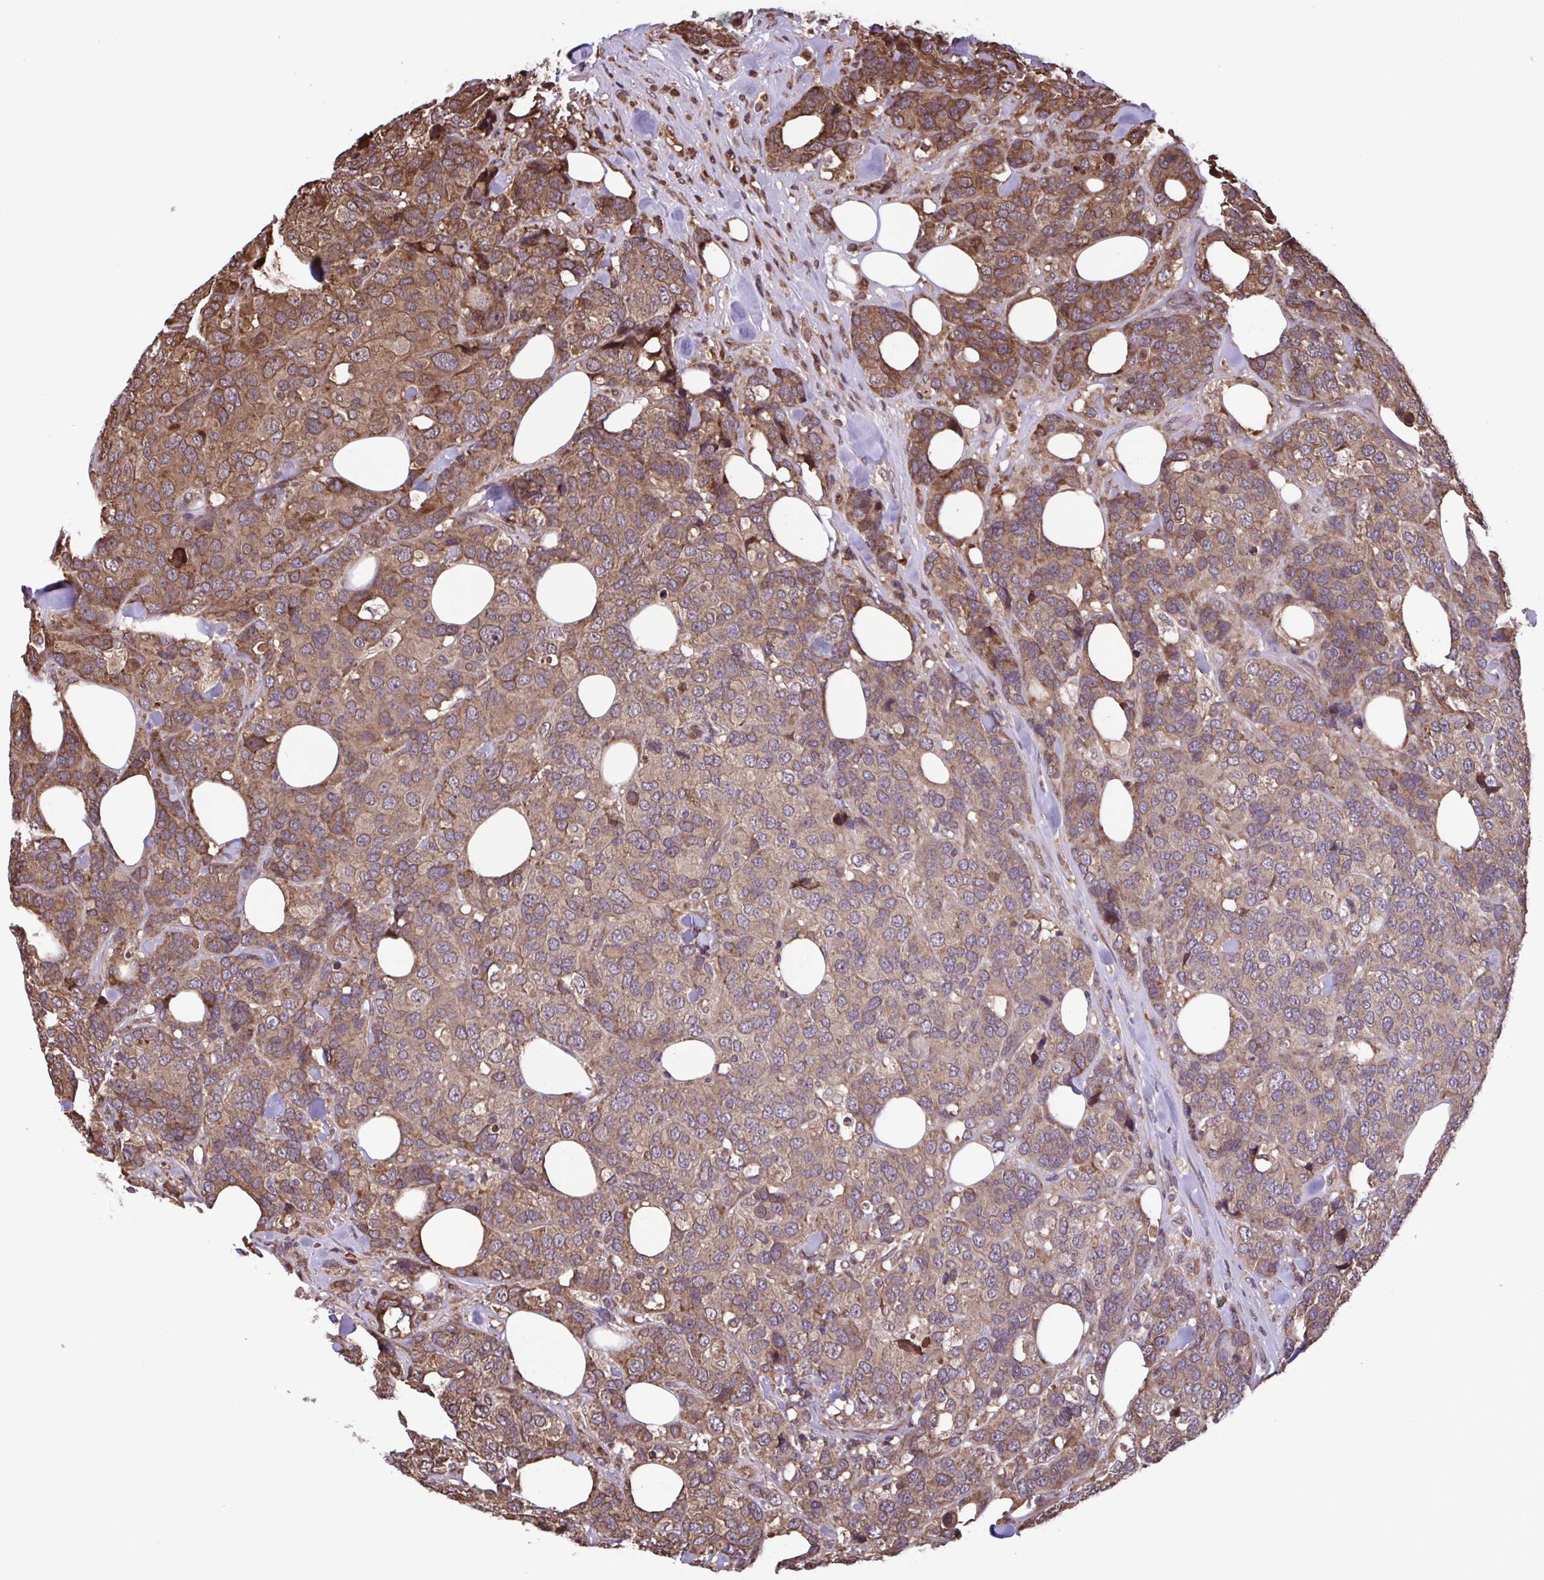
{"staining": {"intensity": "moderate", "quantity": ">75%", "location": "cytoplasmic/membranous"}, "tissue": "breast cancer", "cell_type": "Tumor cells", "image_type": "cancer", "snomed": [{"axis": "morphology", "description": "Lobular carcinoma"}, {"axis": "topography", "description": "Breast"}], "caption": "Protein expression analysis of human lobular carcinoma (breast) reveals moderate cytoplasmic/membranous staining in about >75% of tumor cells.", "gene": "SEC63", "patient": {"sex": "female", "age": 59}}